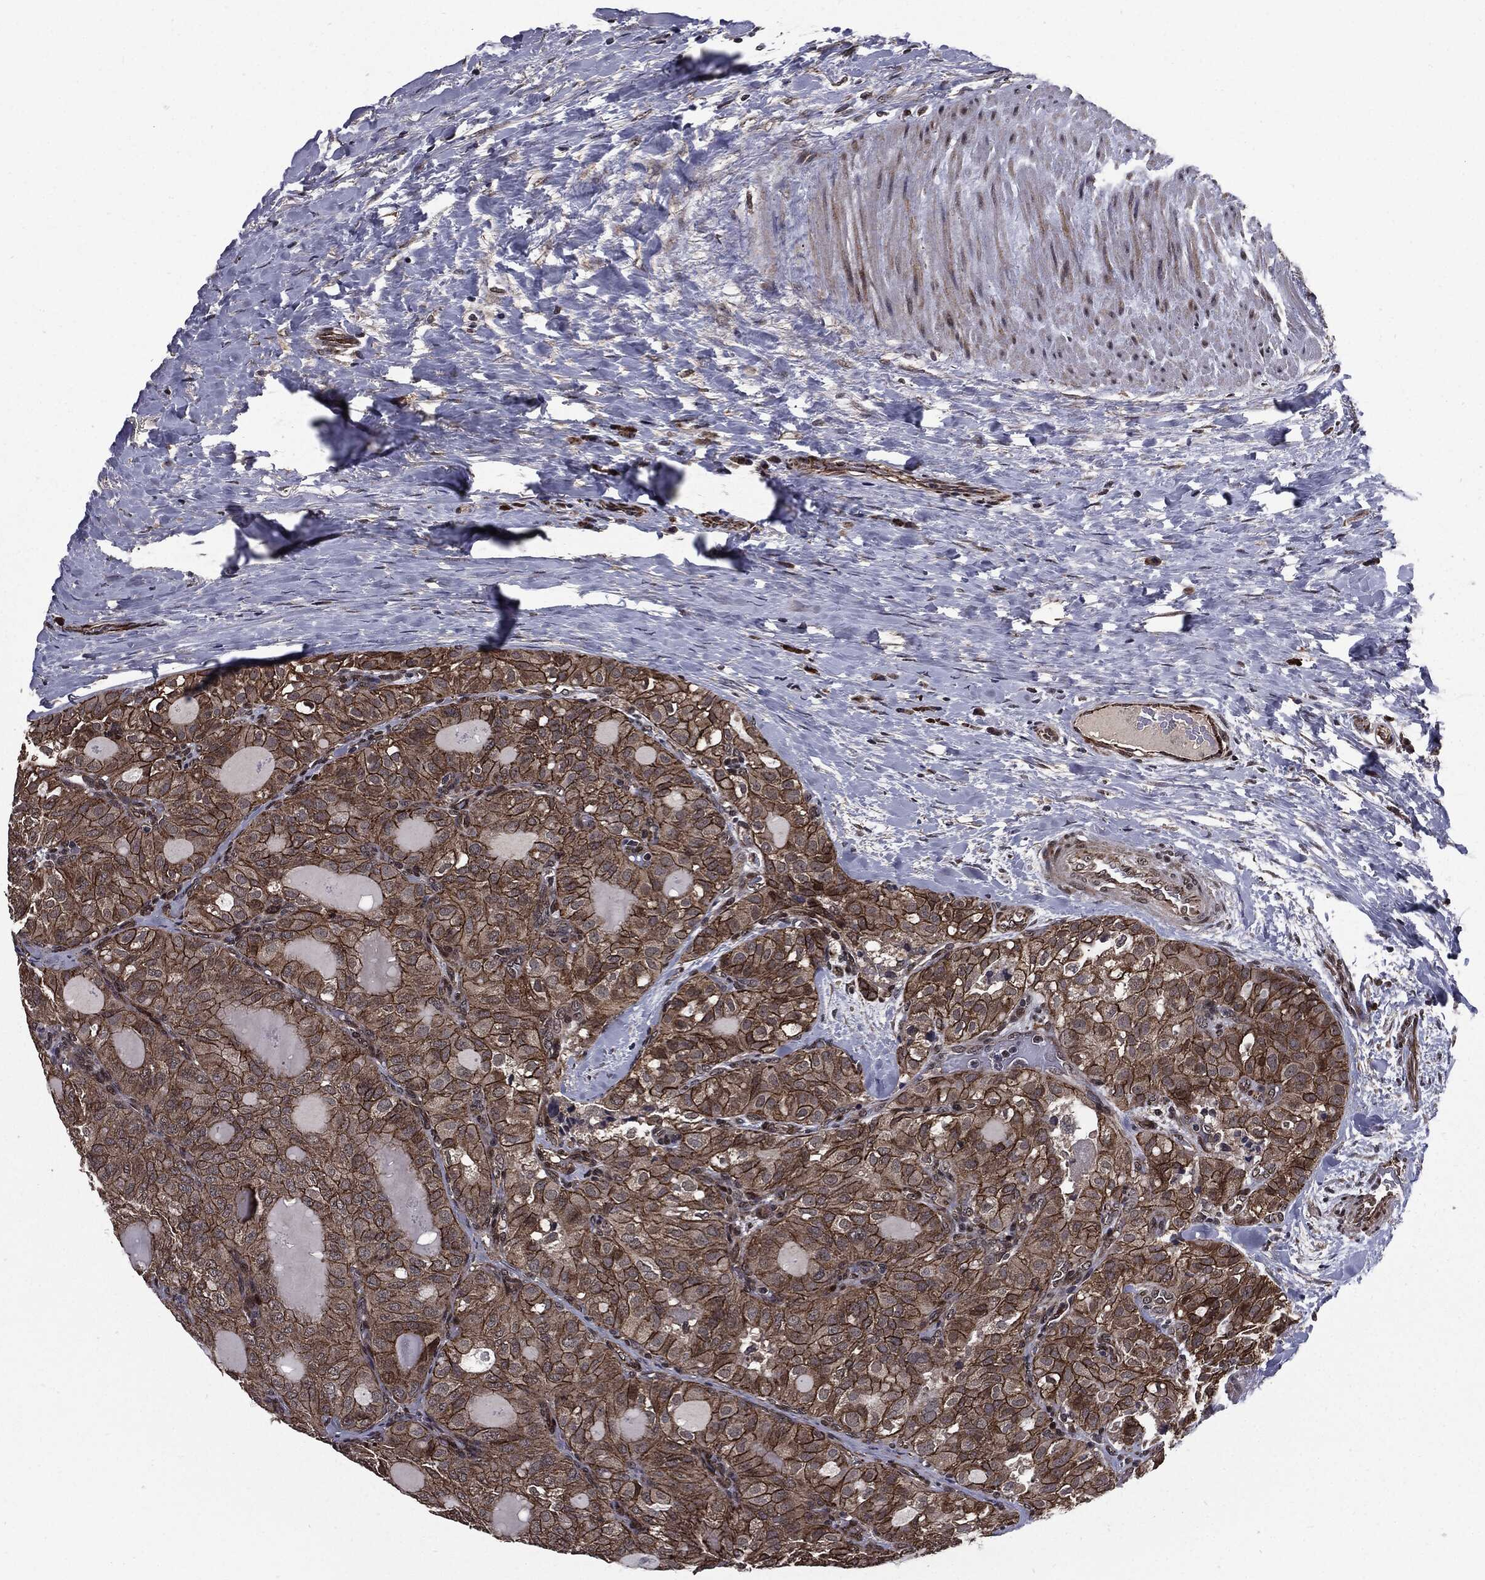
{"staining": {"intensity": "strong", "quantity": "25%-75%", "location": "cytoplasmic/membranous"}, "tissue": "thyroid cancer", "cell_type": "Tumor cells", "image_type": "cancer", "snomed": [{"axis": "morphology", "description": "Follicular adenoma carcinoma, NOS"}, {"axis": "topography", "description": "Thyroid gland"}], "caption": "Brown immunohistochemical staining in thyroid cancer reveals strong cytoplasmic/membranous positivity in approximately 25%-75% of tumor cells. (IHC, brightfield microscopy, high magnification).", "gene": "PTPA", "patient": {"sex": "male", "age": 75}}